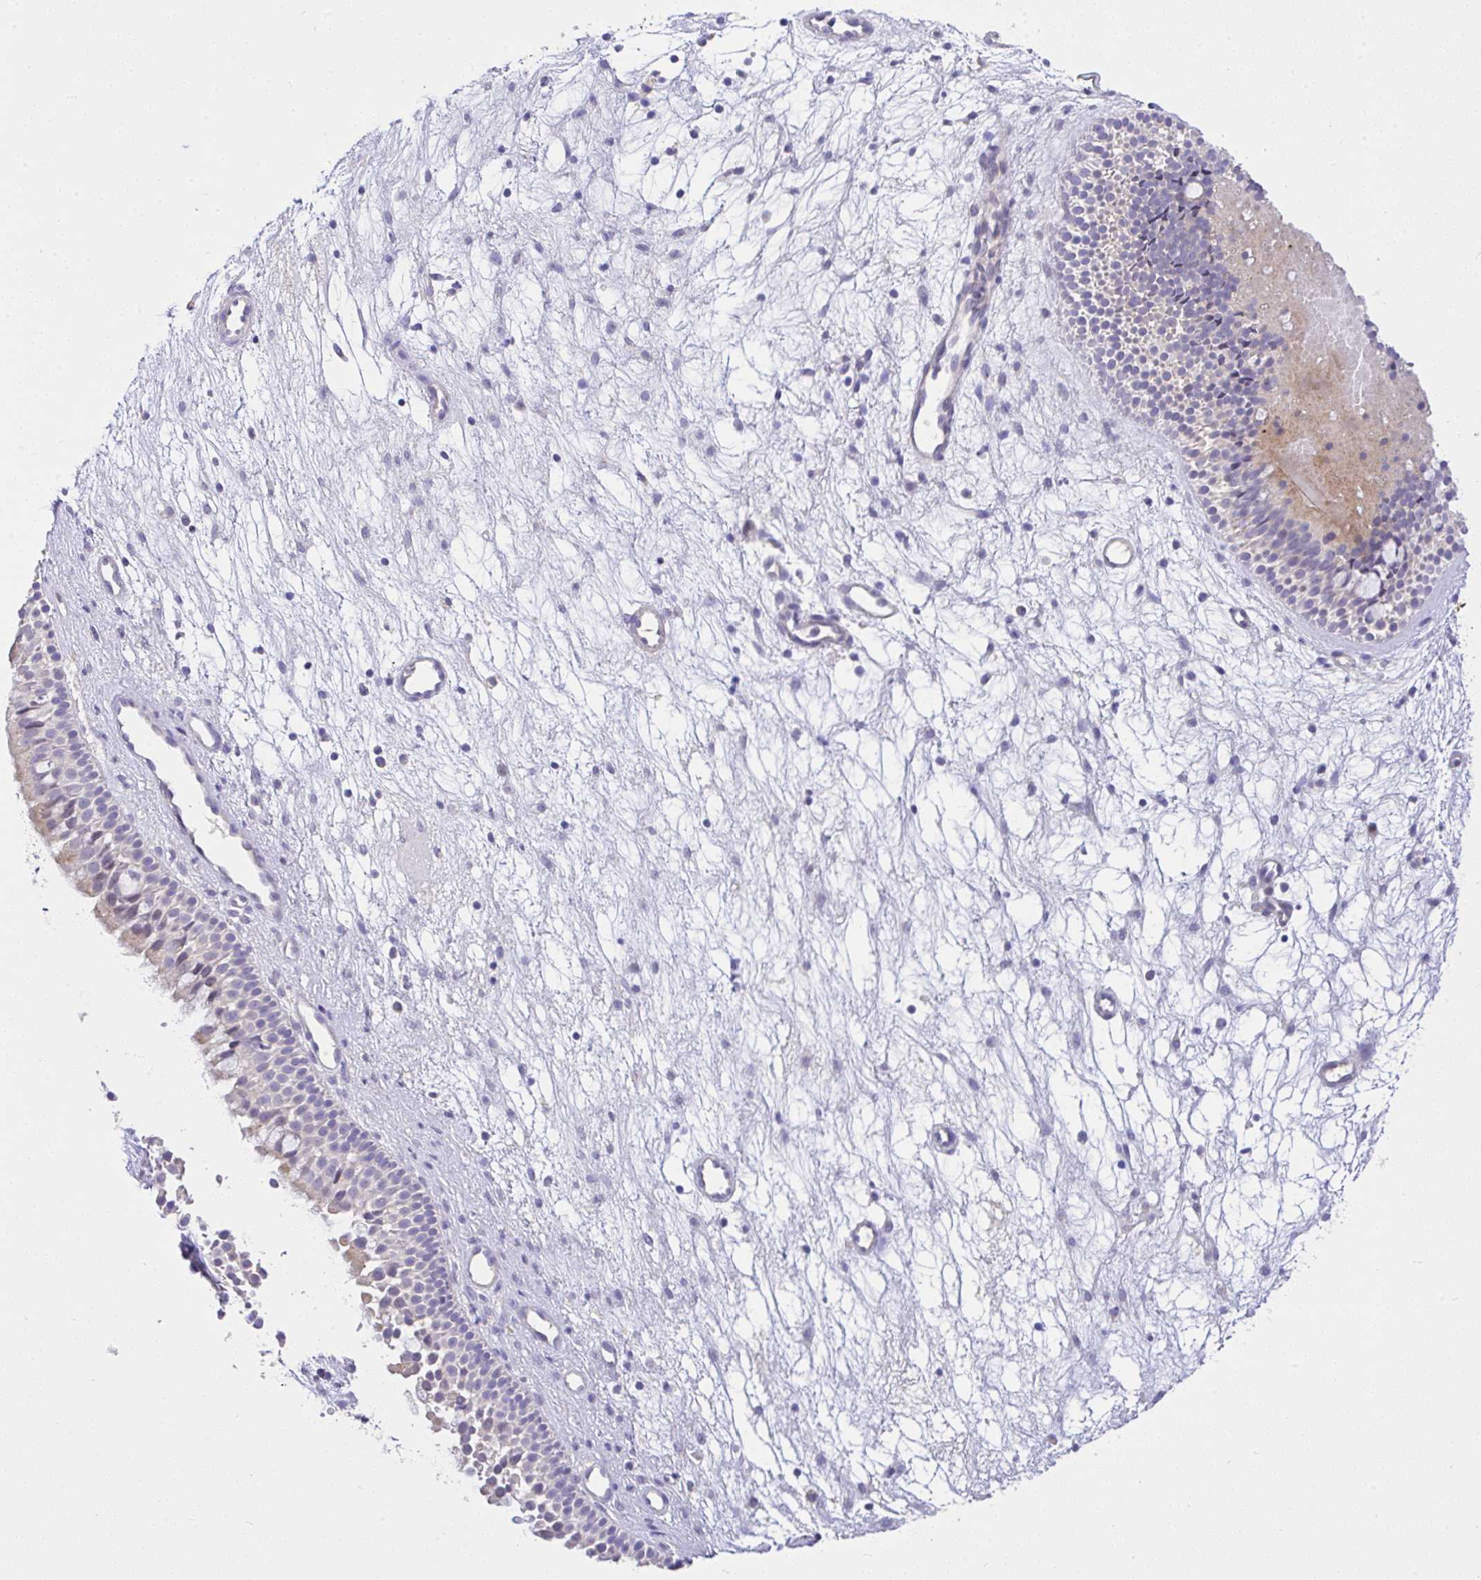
{"staining": {"intensity": "negative", "quantity": "none", "location": "none"}, "tissue": "nasopharynx", "cell_type": "Respiratory epithelial cells", "image_type": "normal", "snomed": [{"axis": "morphology", "description": "Normal tissue, NOS"}, {"axis": "morphology", "description": "Polyp, NOS"}, {"axis": "topography", "description": "Nasopharynx"}], "caption": "Immunohistochemistry (IHC) of benign nasopharynx displays no expression in respiratory epithelial cells.", "gene": "CTU1", "patient": {"sex": "male", "age": 83}}